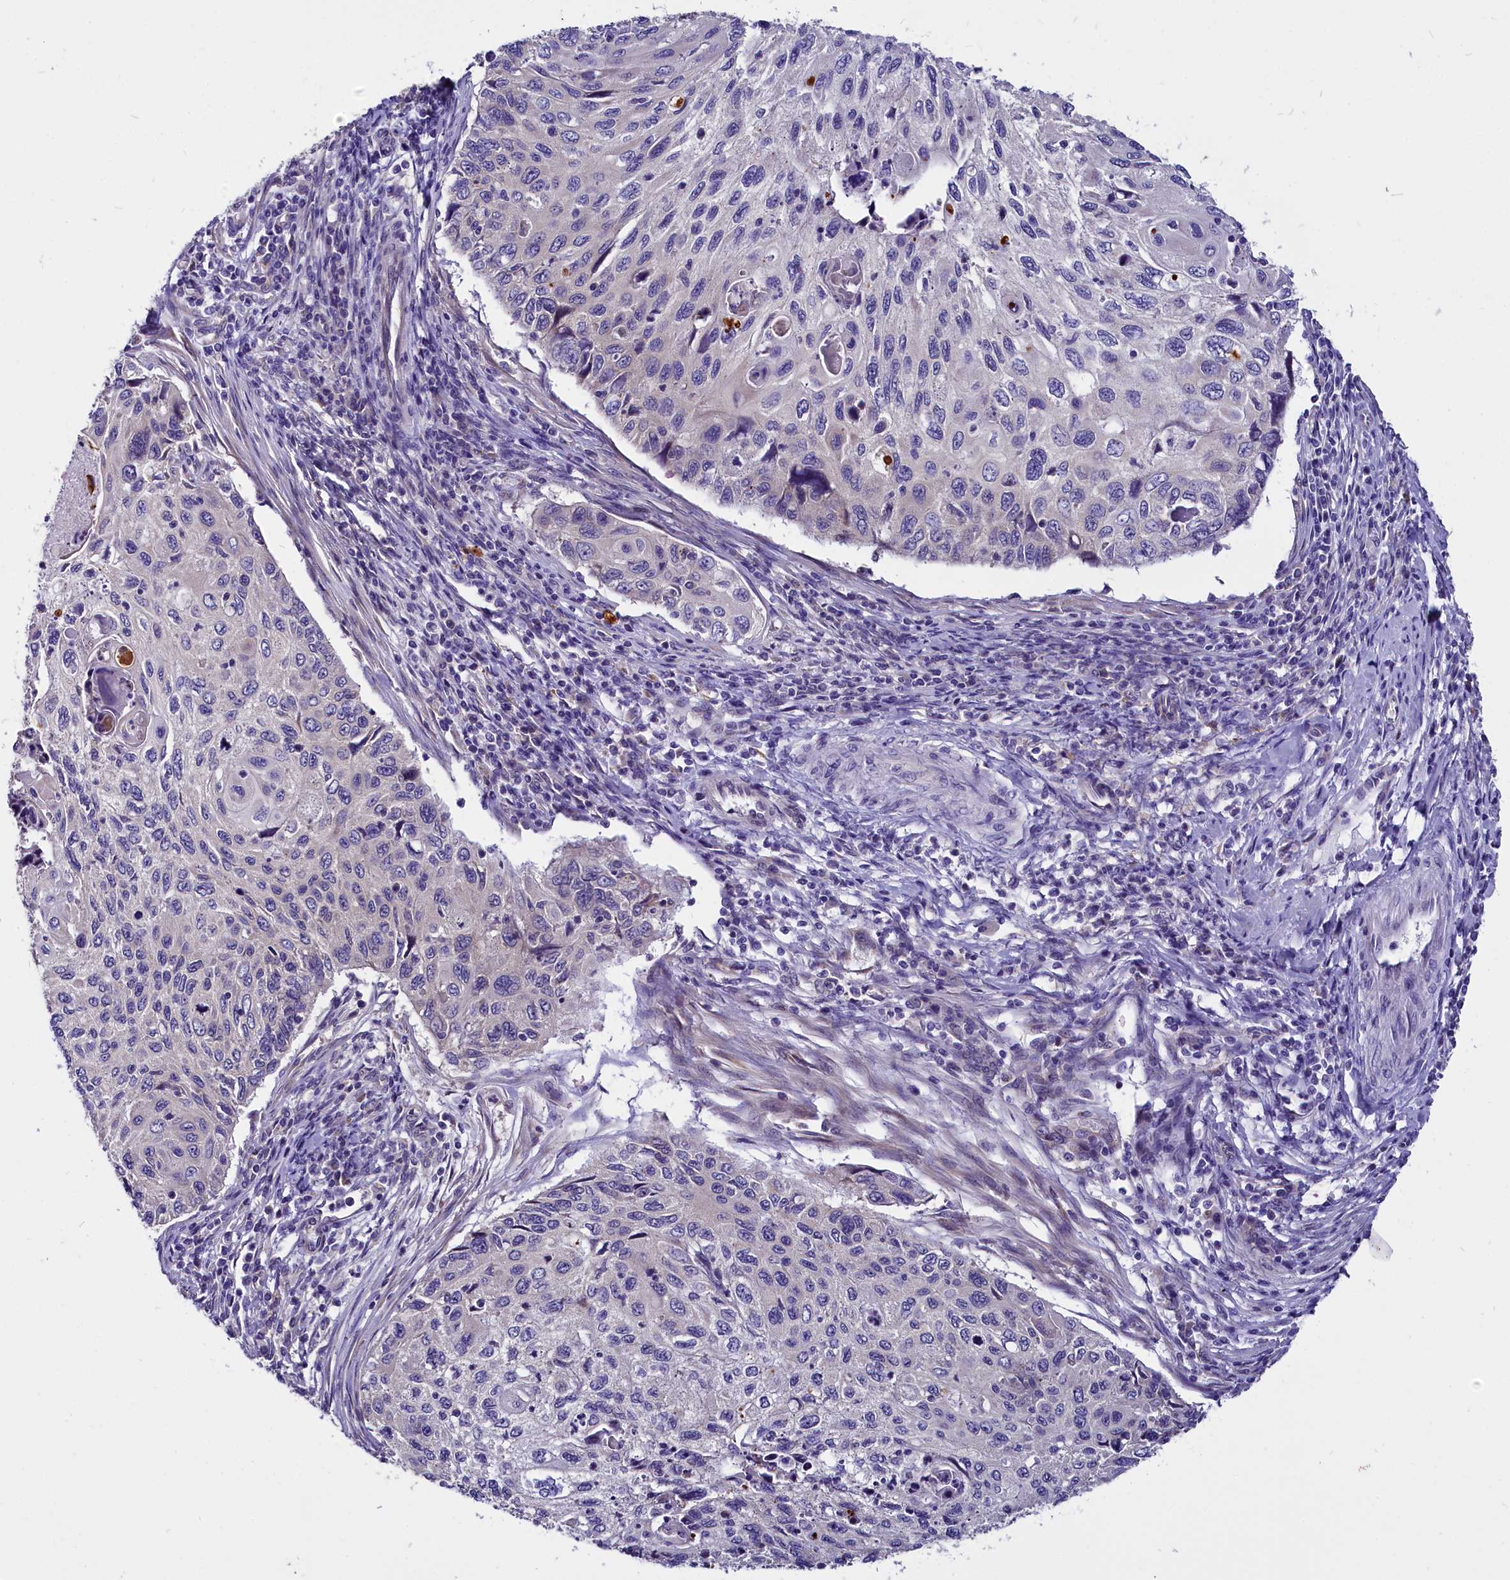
{"staining": {"intensity": "negative", "quantity": "none", "location": "none"}, "tissue": "cervical cancer", "cell_type": "Tumor cells", "image_type": "cancer", "snomed": [{"axis": "morphology", "description": "Squamous cell carcinoma, NOS"}, {"axis": "topography", "description": "Cervix"}], "caption": "This is an immunohistochemistry micrograph of human cervical cancer. There is no positivity in tumor cells.", "gene": "CEP170", "patient": {"sex": "female", "age": 70}}